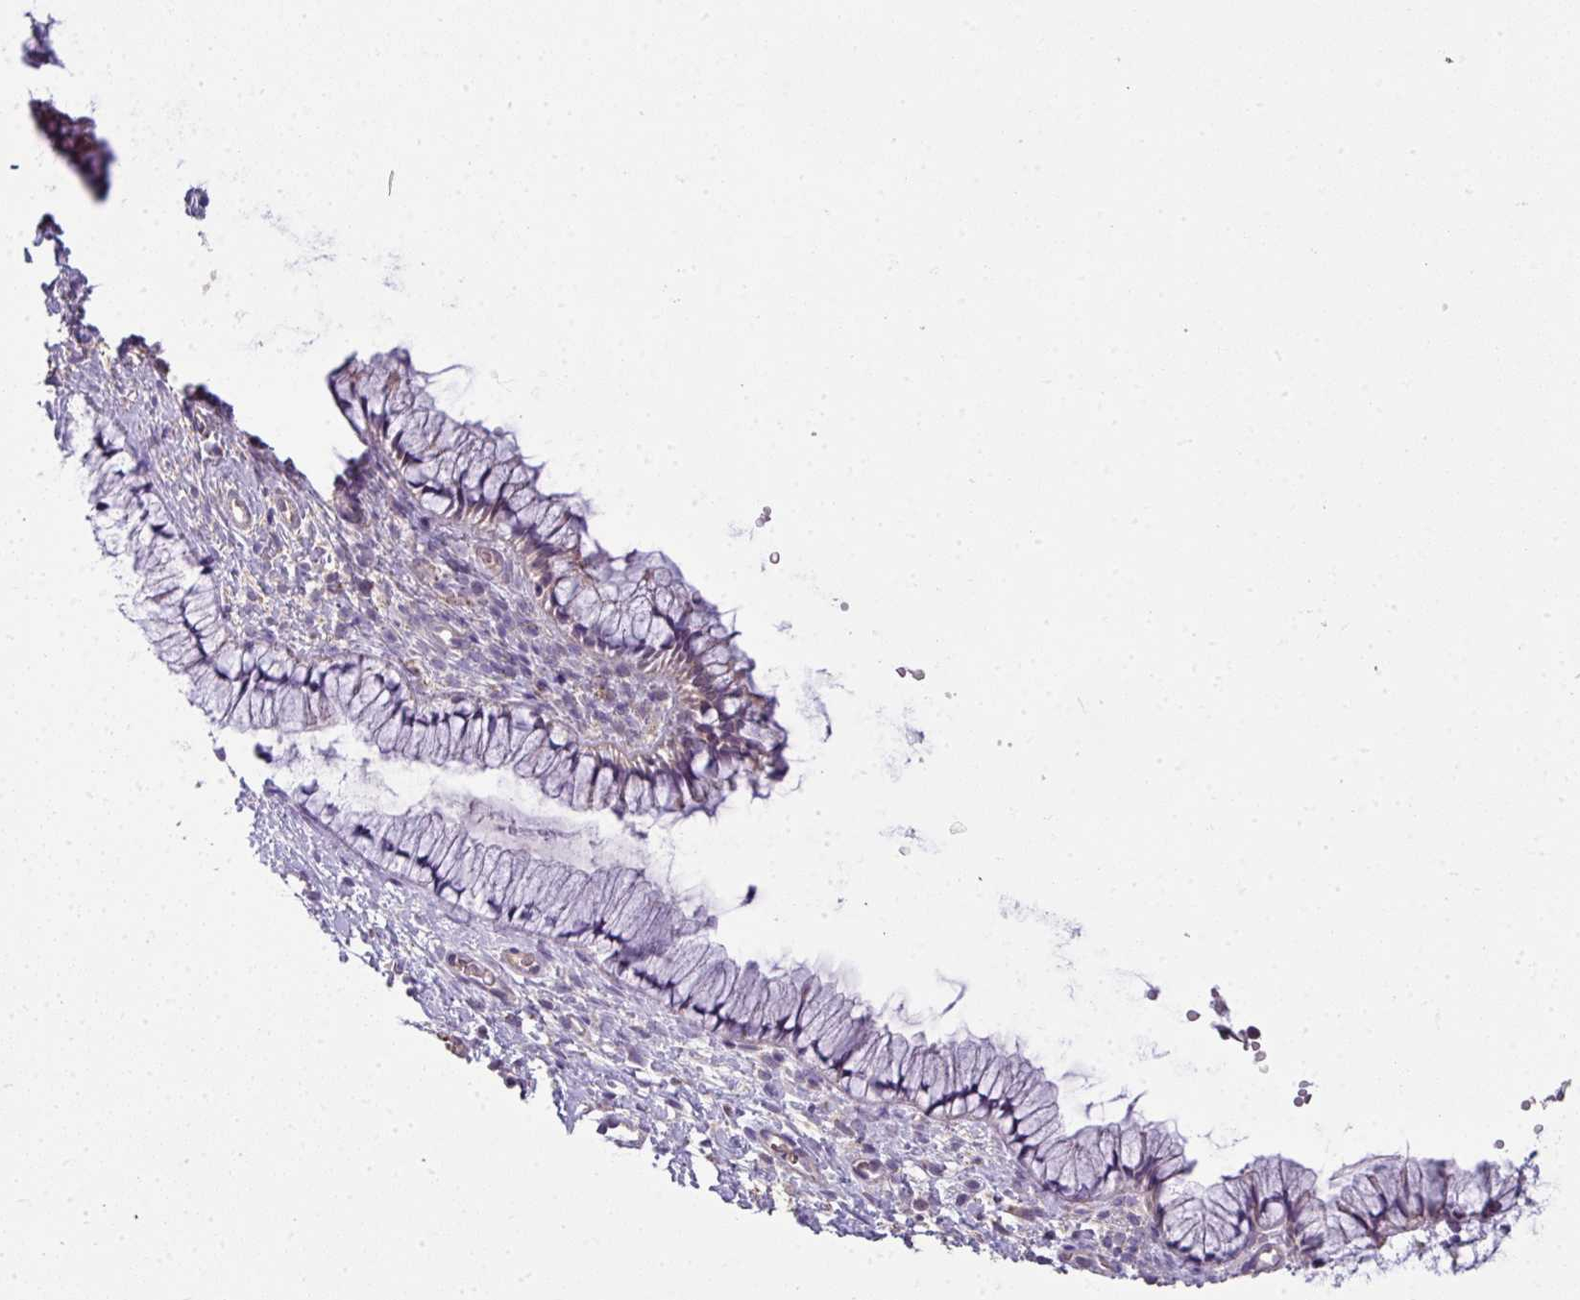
{"staining": {"intensity": "negative", "quantity": "none", "location": "none"}, "tissue": "cervix", "cell_type": "Glandular cells", "image_type": "normal", "snomed": [{"axis": "morphology", "description": "Normal tissue, NOS"}, {"axis": "topography", "description": "Cervix"}], "caption": "This is an immunohistochemistry histopathology image of unremarkable human cervix. There is no positivity in glandular cells.", "gene": "PALS2", "patient": {"sex": "female", "age": 36}}